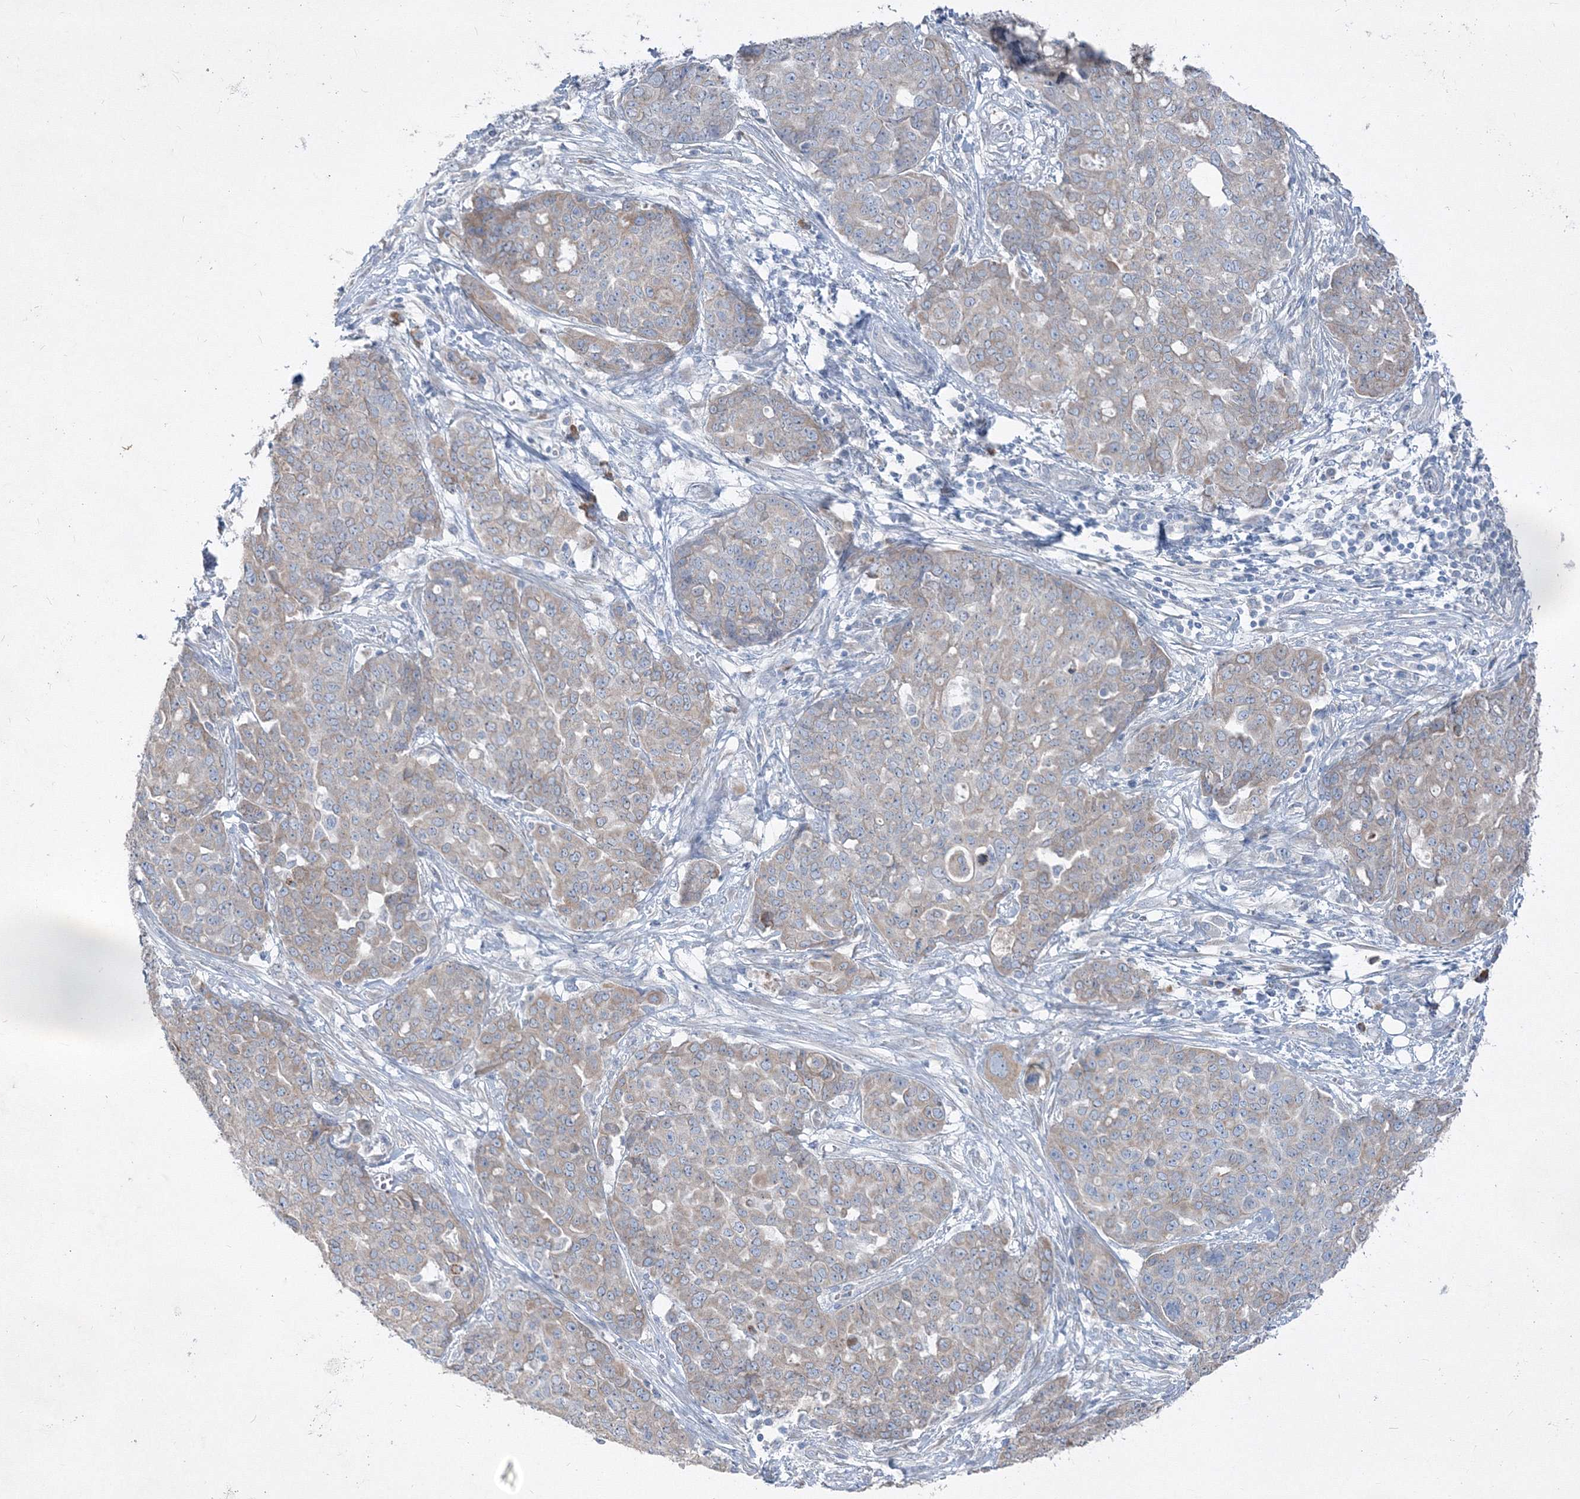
{"staining": {"intensity": "weak", "quantity": "<25%", "location": "cytoplasmic/membranous"}, "tissue": "ovarian cancer", "cell_type": "Tumor cells", "image_type": "cancer", "snomed": [{"axis": "morphology", "description": "Cystadenocarcinoma, serous, NOS"}, {"axis": "topography", "description": "Soft tissue"}, {"axis": "topography", "description": "Ovary"}], "caption": "The IHC photomicrograph has no significant positivity in tumor cells of serous cystadenocarcinoma (ovarian) tissue.", "gene": "IFNAR1", "patient": {"sex": "female", "age": 57}}